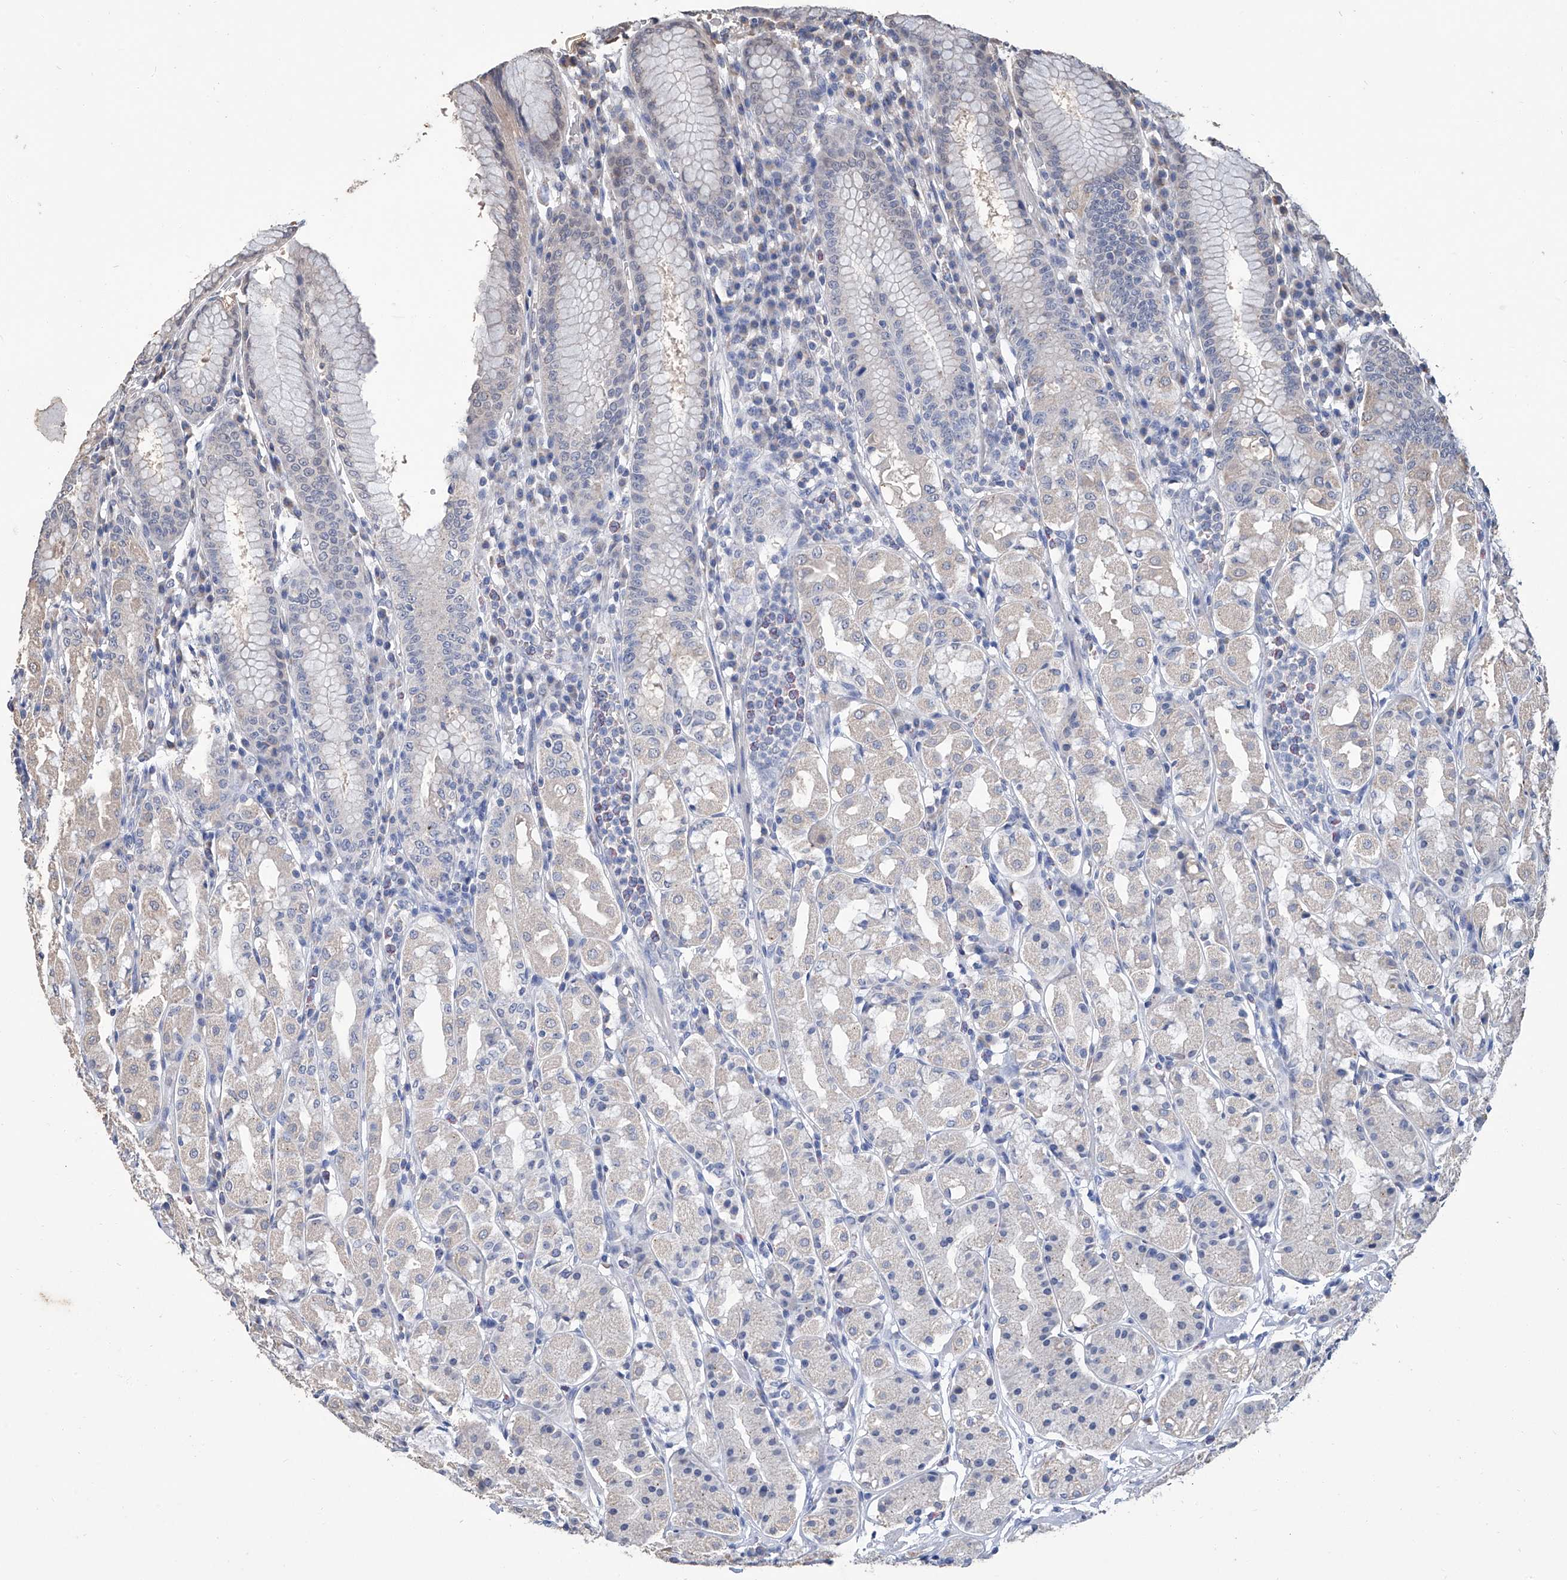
{"staining": {"intensity": "negative", "quantity": "none", "location": "none"}, "tissue": "stomach", "cell_type": "Glandular cells", "image_type": "normal", "snomed": [{"axis": "morphology", "description": "Normal tissue, NOS"}, {"axis": "topography", "description": "Stomach"}, {"axis": "topography", "description": "Stomach, lower"}], "caption": "An IHC photomicrograph of normal stomach is shown. There is no staining in glandular cells of stomach. The staining was performed using DAB (3,3'-diaminobenzidine) to visualize the protein expression in brown, while the nuclei were stained in blue with hematoxylin (Magnification: 20x).", "gene": "GPT", "patient": {"sex": "female", "age": 56}}